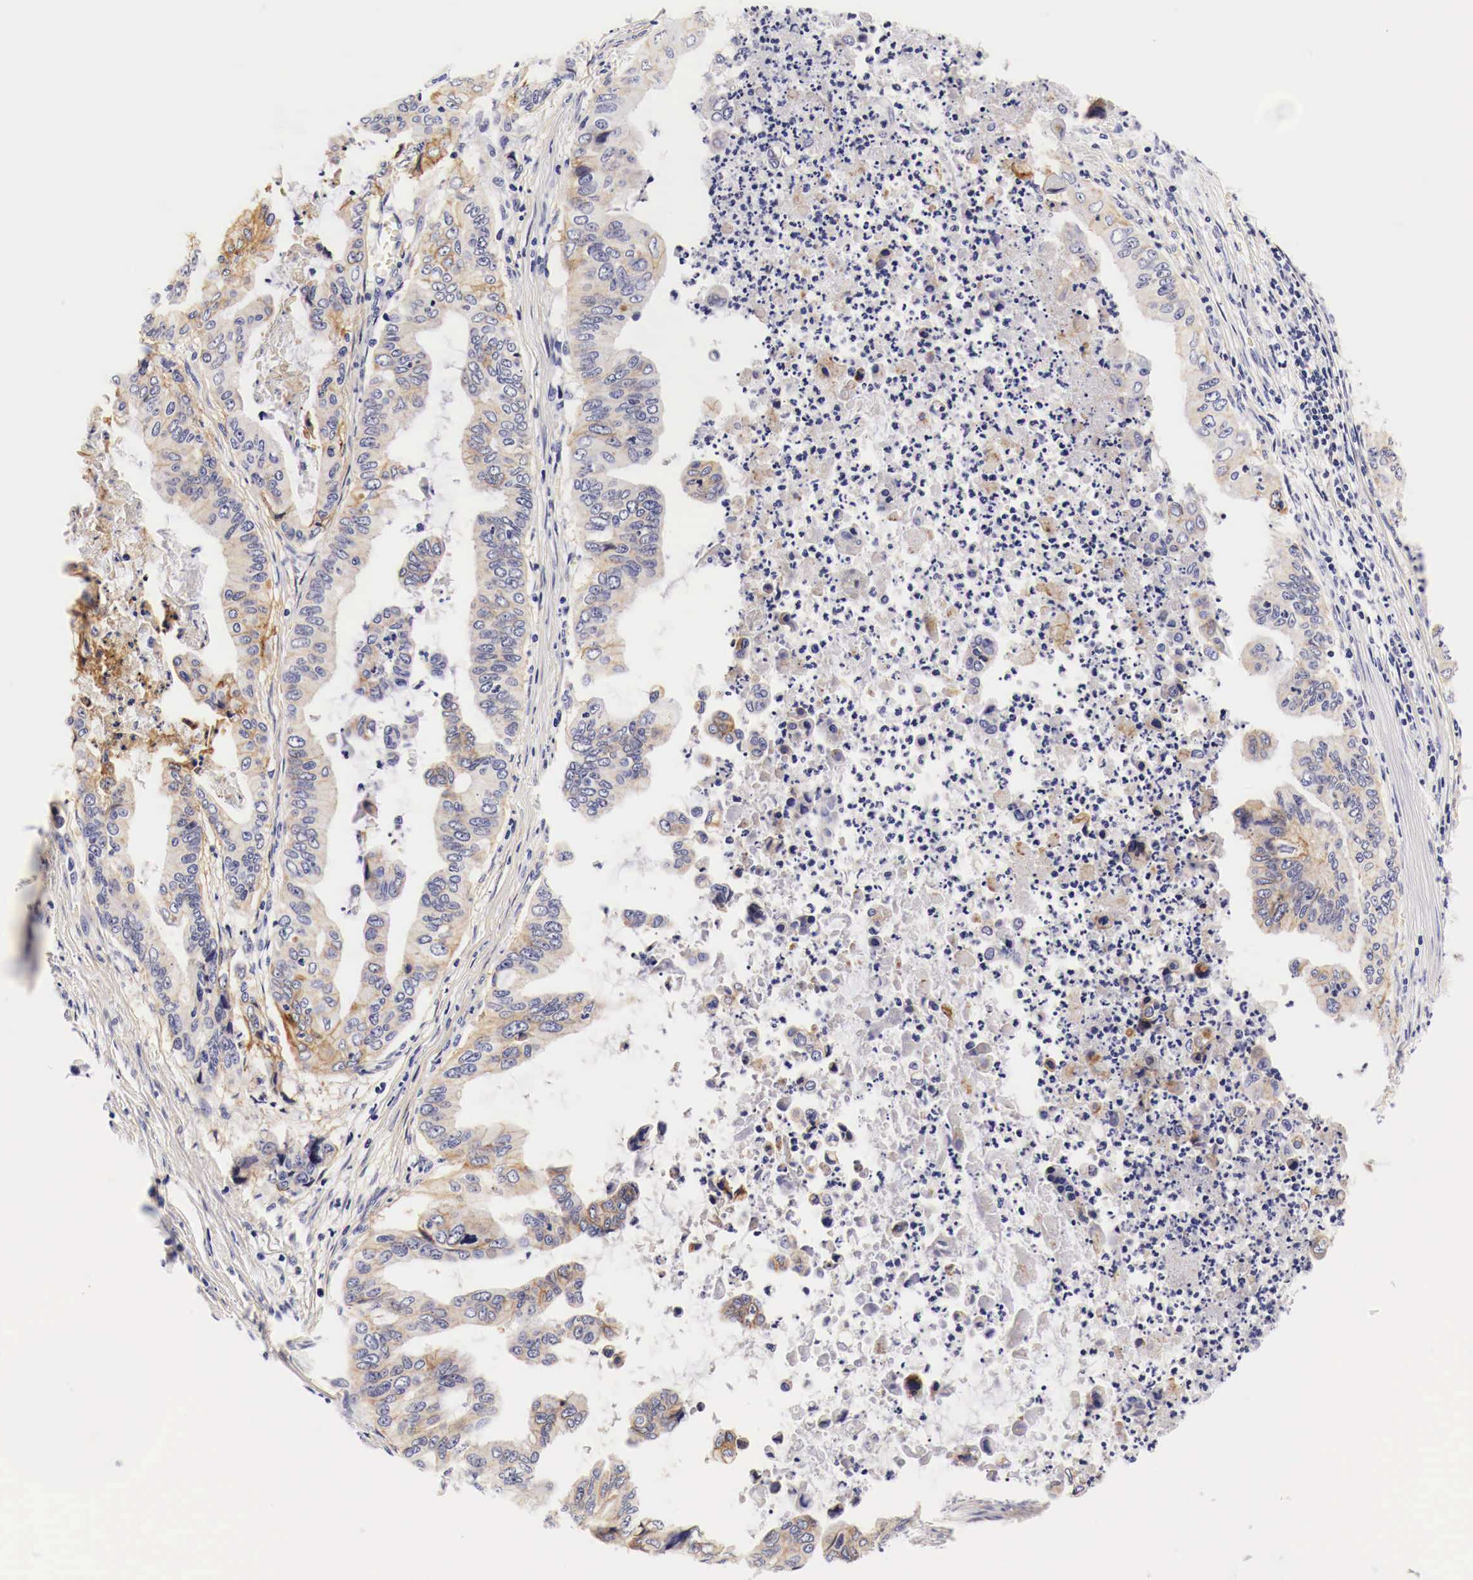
{"staining": {"intensity": "moderate", "quantity": "<25%", "location": "cytoplasmic/membranous"}, "tissue": "stomach cancer", "cell_type": "Tumor cells", "image_type": "cancer", "snomed": [{"axis": "morphology", "description": "Adenocarcinoma, NOS"}, {"axis": "topography", "description": "Stomach, upper"}], "caption": "There is low levels of moderate cytoplasmic/membranous expression in tumor cells of stomach adenocarcinoma, as demonstrated by immunohistochemical staining (brown color).", "gene": "EGFR", "patient": {"sex": "male", "age": 80}}